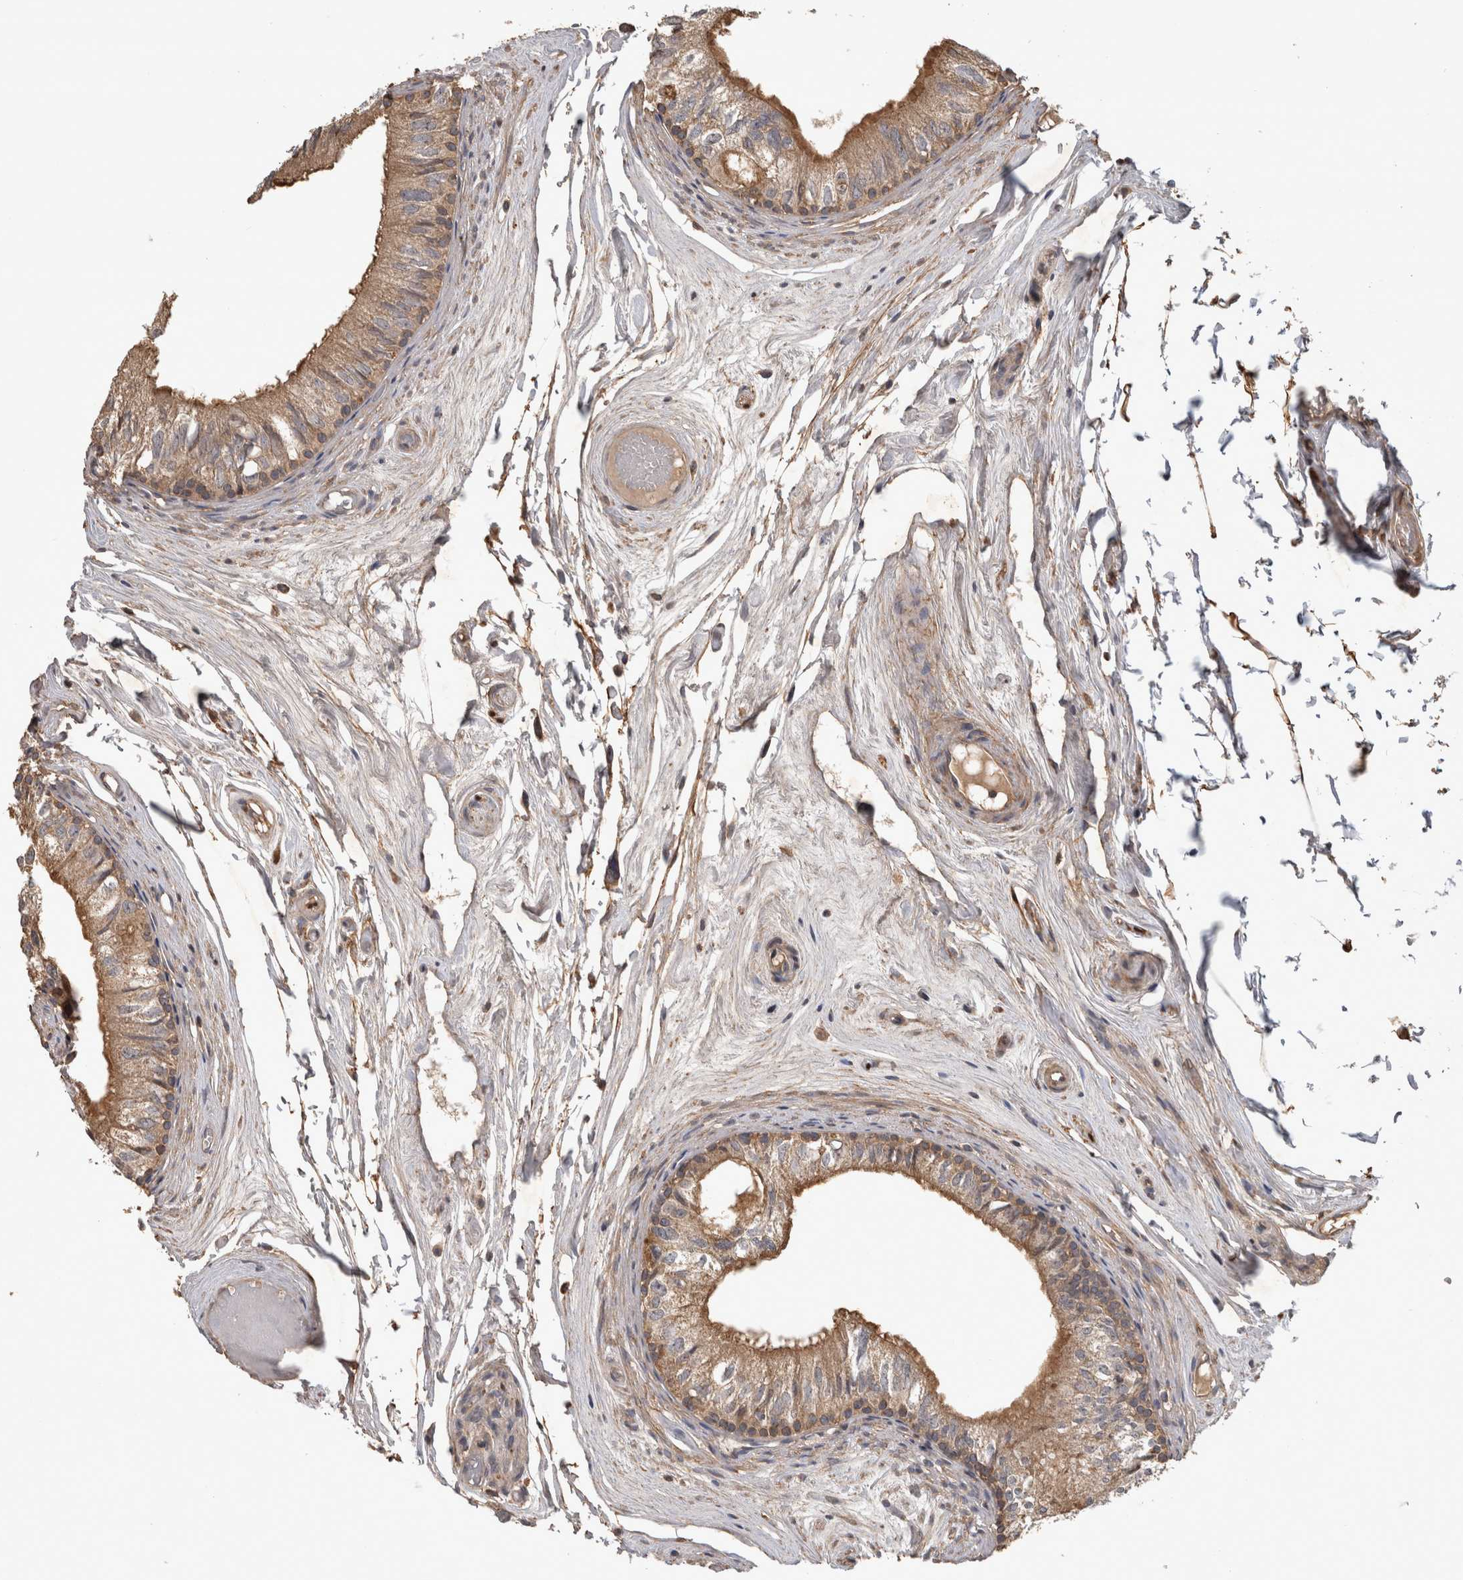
{"staining": {"intensity": "moderate", "quantity": ">75%", "location": "cytoplasmic/membranous"}, "tissue": "epididymis", "cell_type": "Glandular cells", "image_type": "normal", "snomed": [{"axis": "morphology", "description": "Normal tissue, NOS"}, {"axis": "topography", "description": "Epididymis"}], "caption": "Moderate cytoplasmic/membranous expression is seen in about >75% of glandular cells in normal epididymis.", "gene": "TRMT61B", "patient": {"sex": "male", "age": 79}}